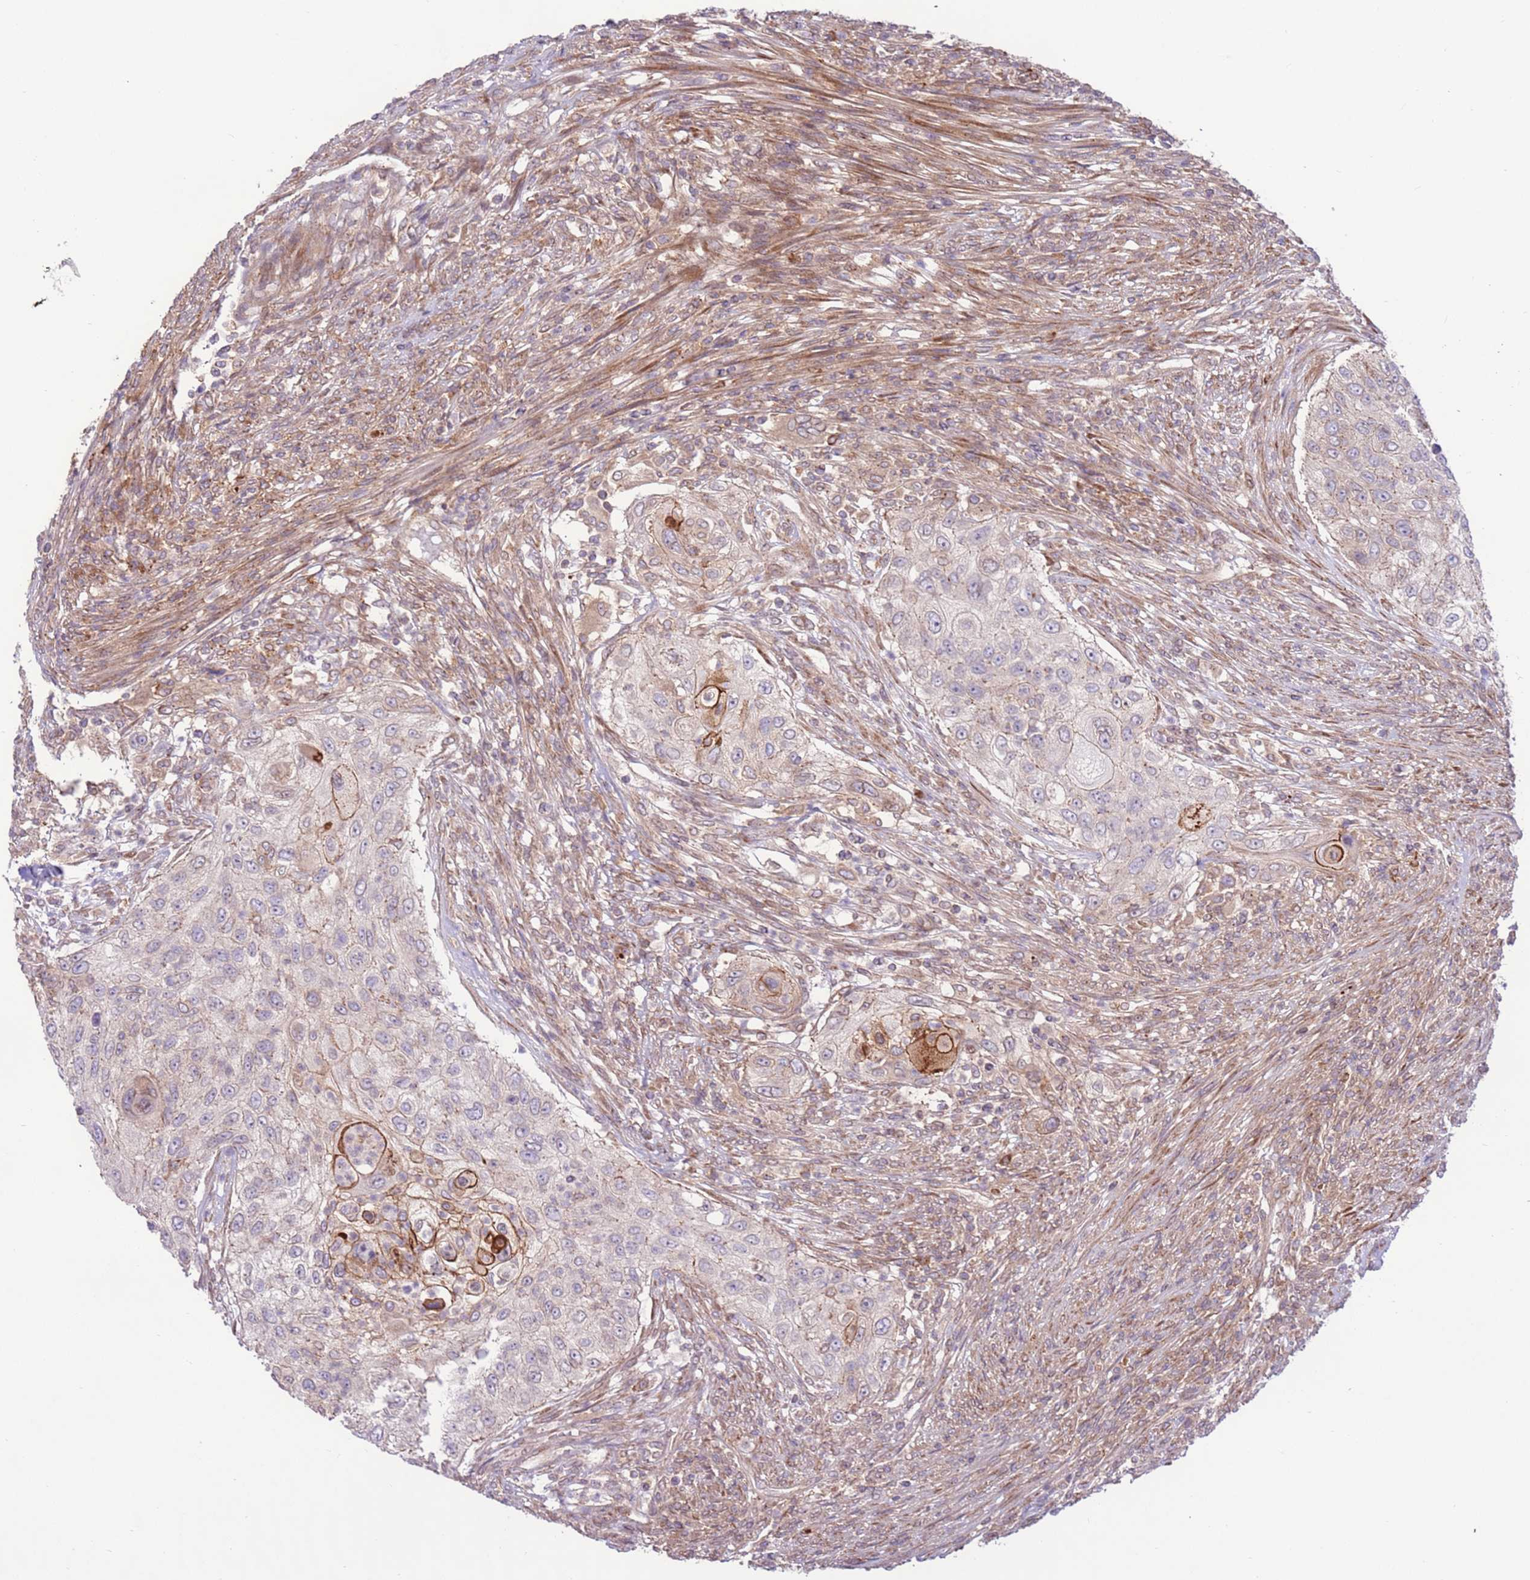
{"staining": {"intensity": "moderate", "quantity": "<25%", "location": "cytoplasmic/membranous"}, "tissue": "urothelial cancer", "cell_type": "Tumor cells", "image_type": "cancer", "snomed": [{"axis": "morphology", "description": "Urothelial carcinoma, High grade"}, {"axis": "topography", "description": "Urinary bladder"}], "caption": "IHC (DAB) staining of human urothelial carcinoma (high-grade) displays moderate cytoplasmic/membranous protein staining in approximately <25% of tumor cells.", "gene": "DDX19B", "patient": {"sex": "female", "age": 60}}